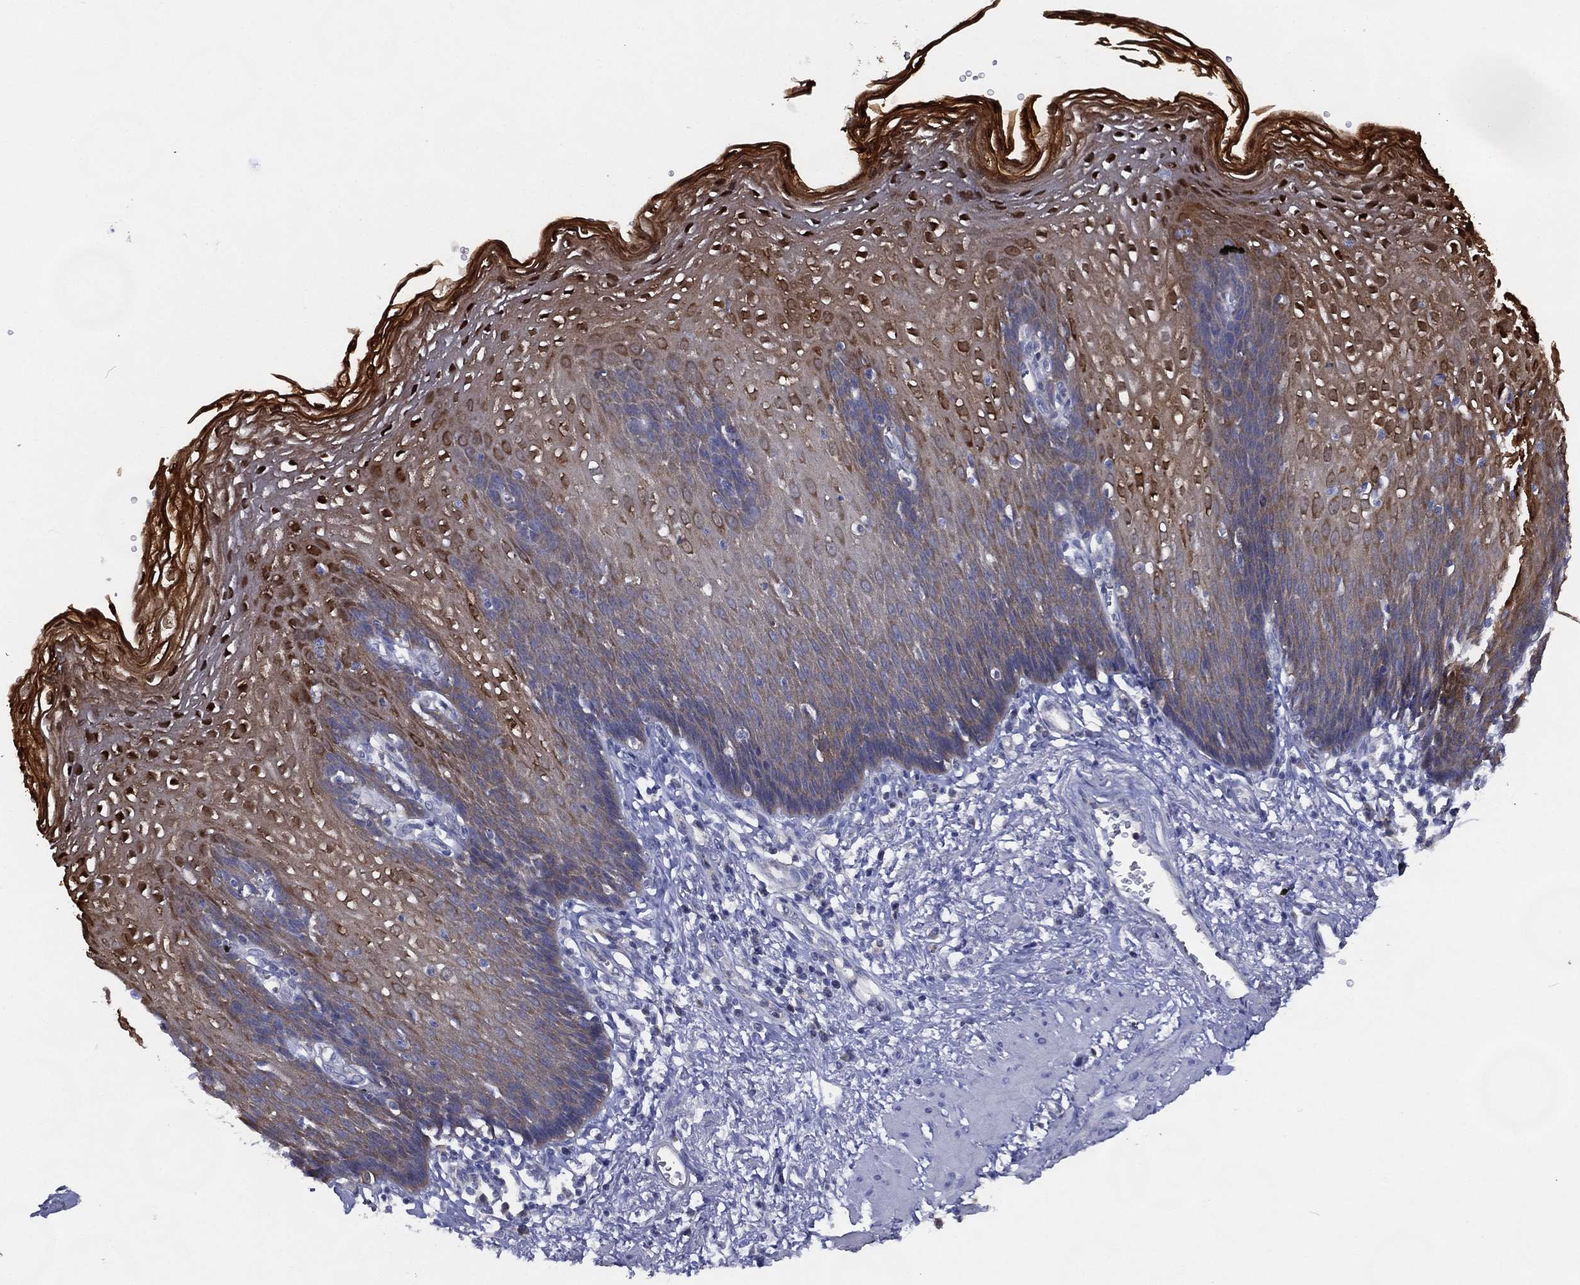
{"staining": {"intensity": "strong", "quantity": "25%-75%", "location": "cytoplasmic/membranous"}, "tissue": "esophagus", "cell_type": "Squamous epithelial cells", "image_type": "normal", "snomed": [{"axis": "morphology", "description": "Normal tissue, NOS"}, {"axis": "topography", "description": "Esophagus"}], "caption": "About 25%-75% of squamous epithelial cells in benign human esophagus exhibit strong cytoplasmic/membranous protein staining as visualized by brown immunohistochemical staining.", "gene": "ZNF223", "patient": {"sex": "male", "age": 57}}